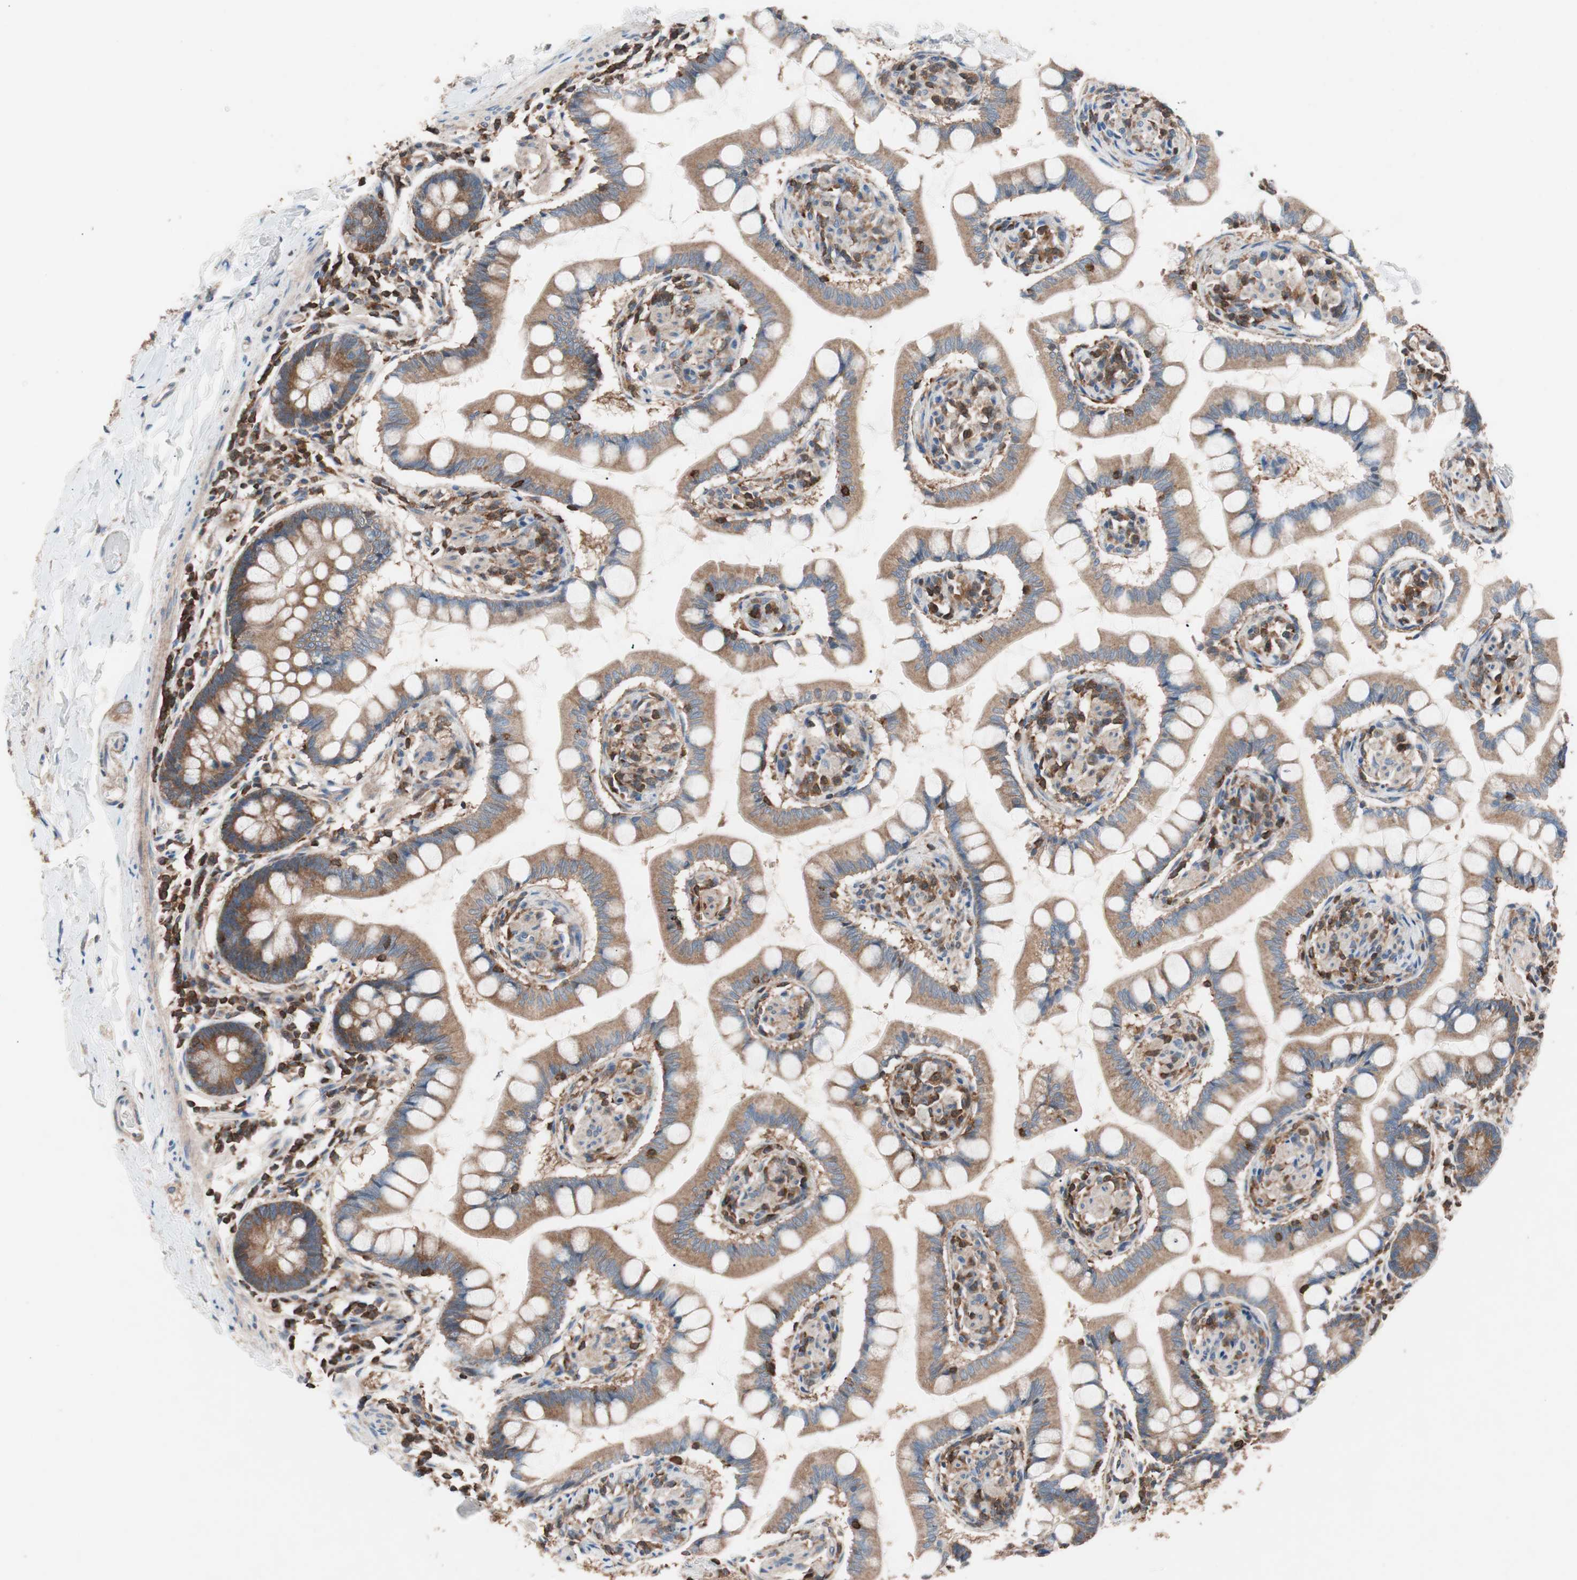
{"staining": {"intensity": "moderate", "quantity": ">75%", "location": "cytoplasmic/membranous"}, "tissue": "small intestine", "cell_type": "Glandular cells", "image_type": "normal", "snomed": [{"axis": "morphology", "description": "Normal tissue, NOS"}, {"axis": "topography", "description": "Small intestine"}], "caption": "Immunohistochemical staining of unremarkable small intestine reveals medium levels of moderate cytoplasmic/membranous expression in about >75% of glandular cells.", "gene": "PIK3R1", "patient": {"sex": "male", "age": 41}}